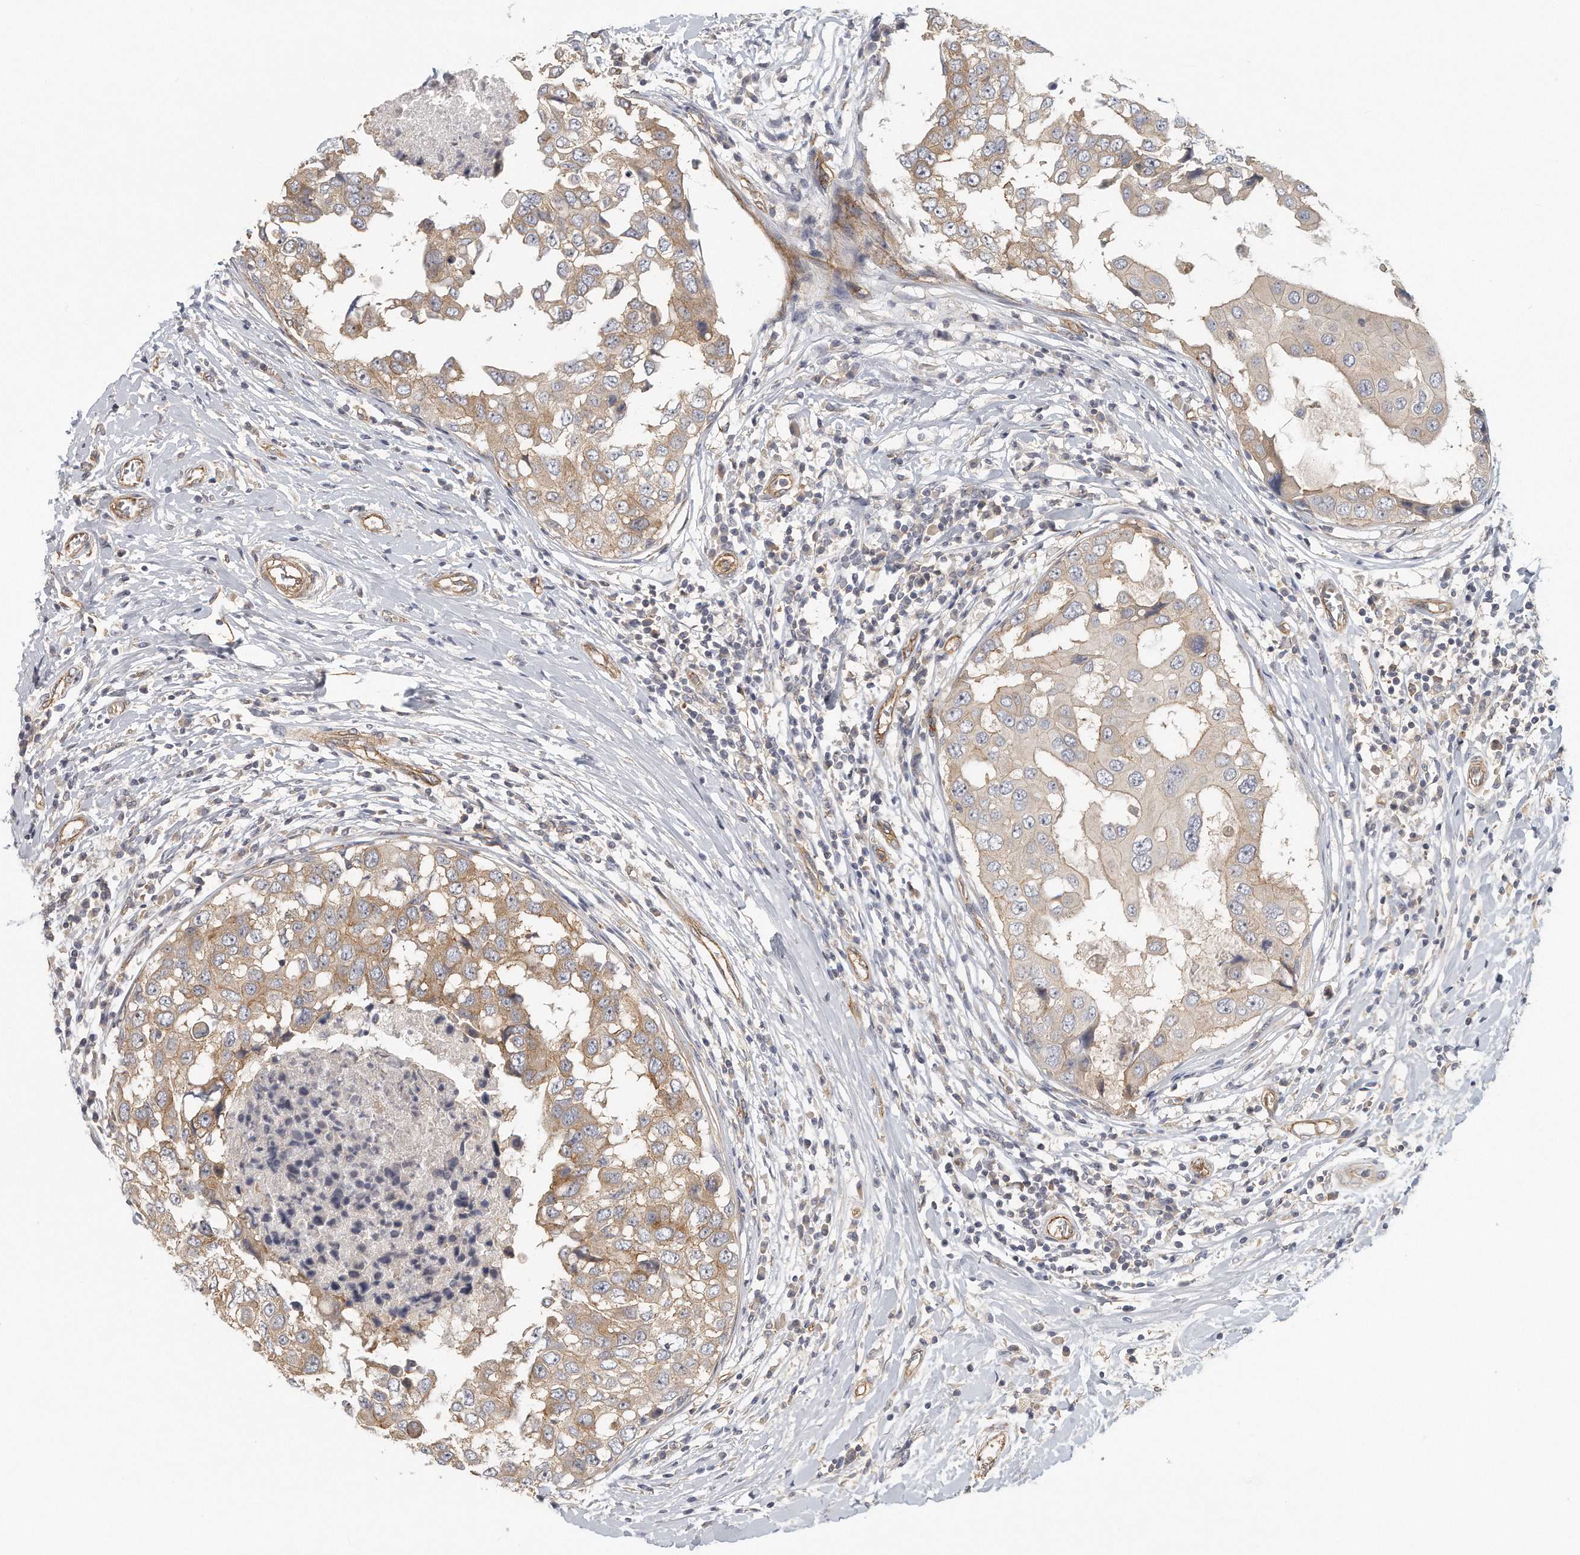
{"staining": {"intensity": "weak", "quantity": ">75%", "location": "cytoplasmic/membranous"}, "tissue": "breast cancer", "cell_type": "Tumor cells", "image_type": "cancer", "snomed": [{"axis": "morphology", "description": "Duct carcinoma"}, {"axis": "topography", "description": "Breast"}], "caption": "Tumor cells reveal low levels of weak cytoplasmic/membranous expression in about >75% of cells in human breast invasive ductal carcinoma.", "gene": "MTERF4", "patient": {"sex": "female", "age": 27}}